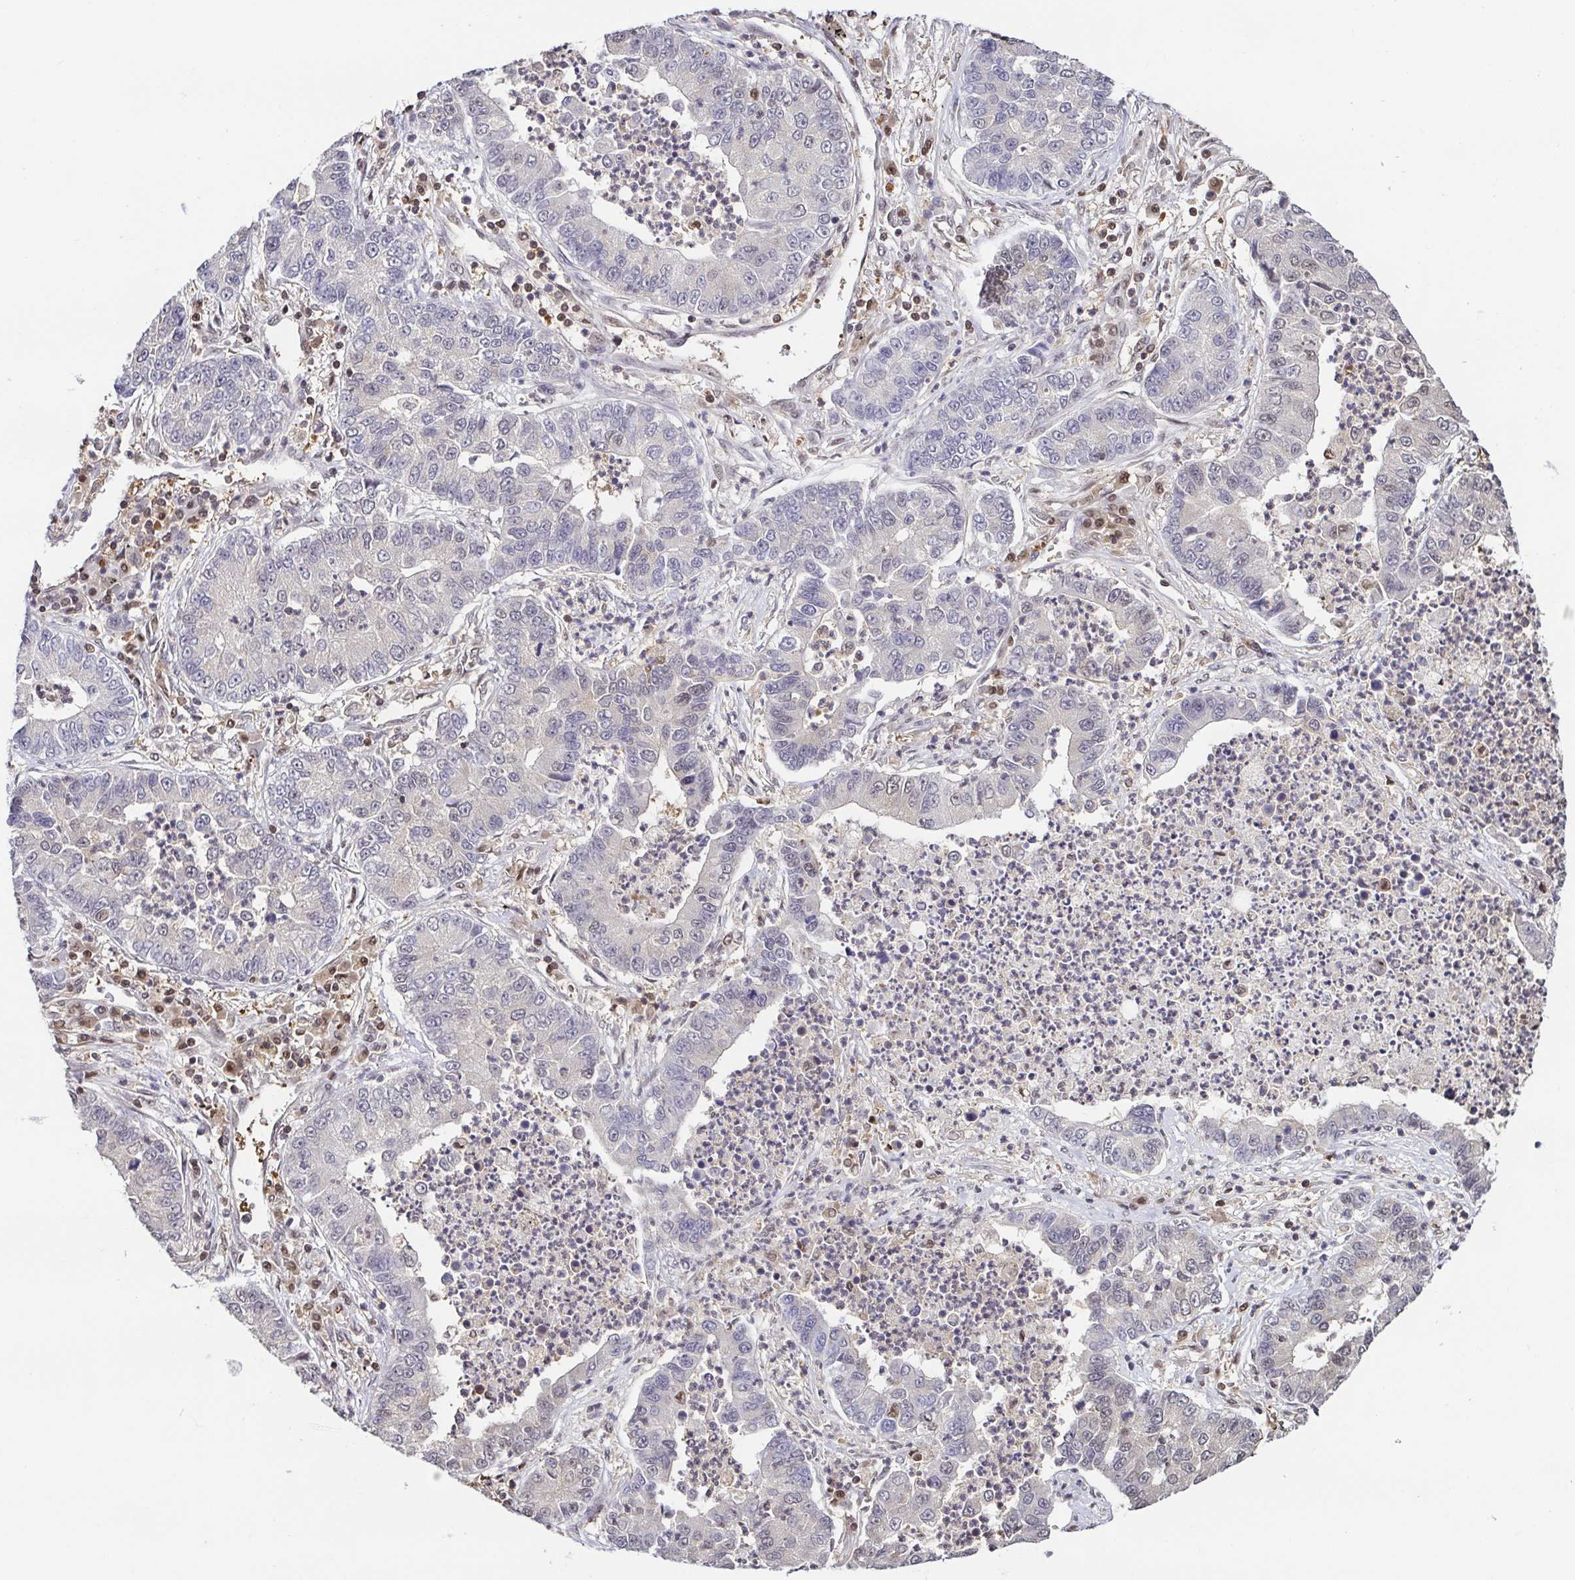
{"staining": {"intensity": "moderate", "quantity": "<25%", "location": "nuclear"}, "tissue": "lung cancer", "cell_type": "Tumor cells", "image_type": "cancer", "snomed": [{"axis": "morphology", "description": "Adenocarcinoma, NOS"}, {"axis": "topography", "description": "Lung"}], "caption": "The micrograph reveals immunohistochemical staining of lung cancer. There is moderate nuclear staining is seen in about <25% of tumor cells.", "gene": "PSMB9", "patient": {"sex": "female", "age": 57}}